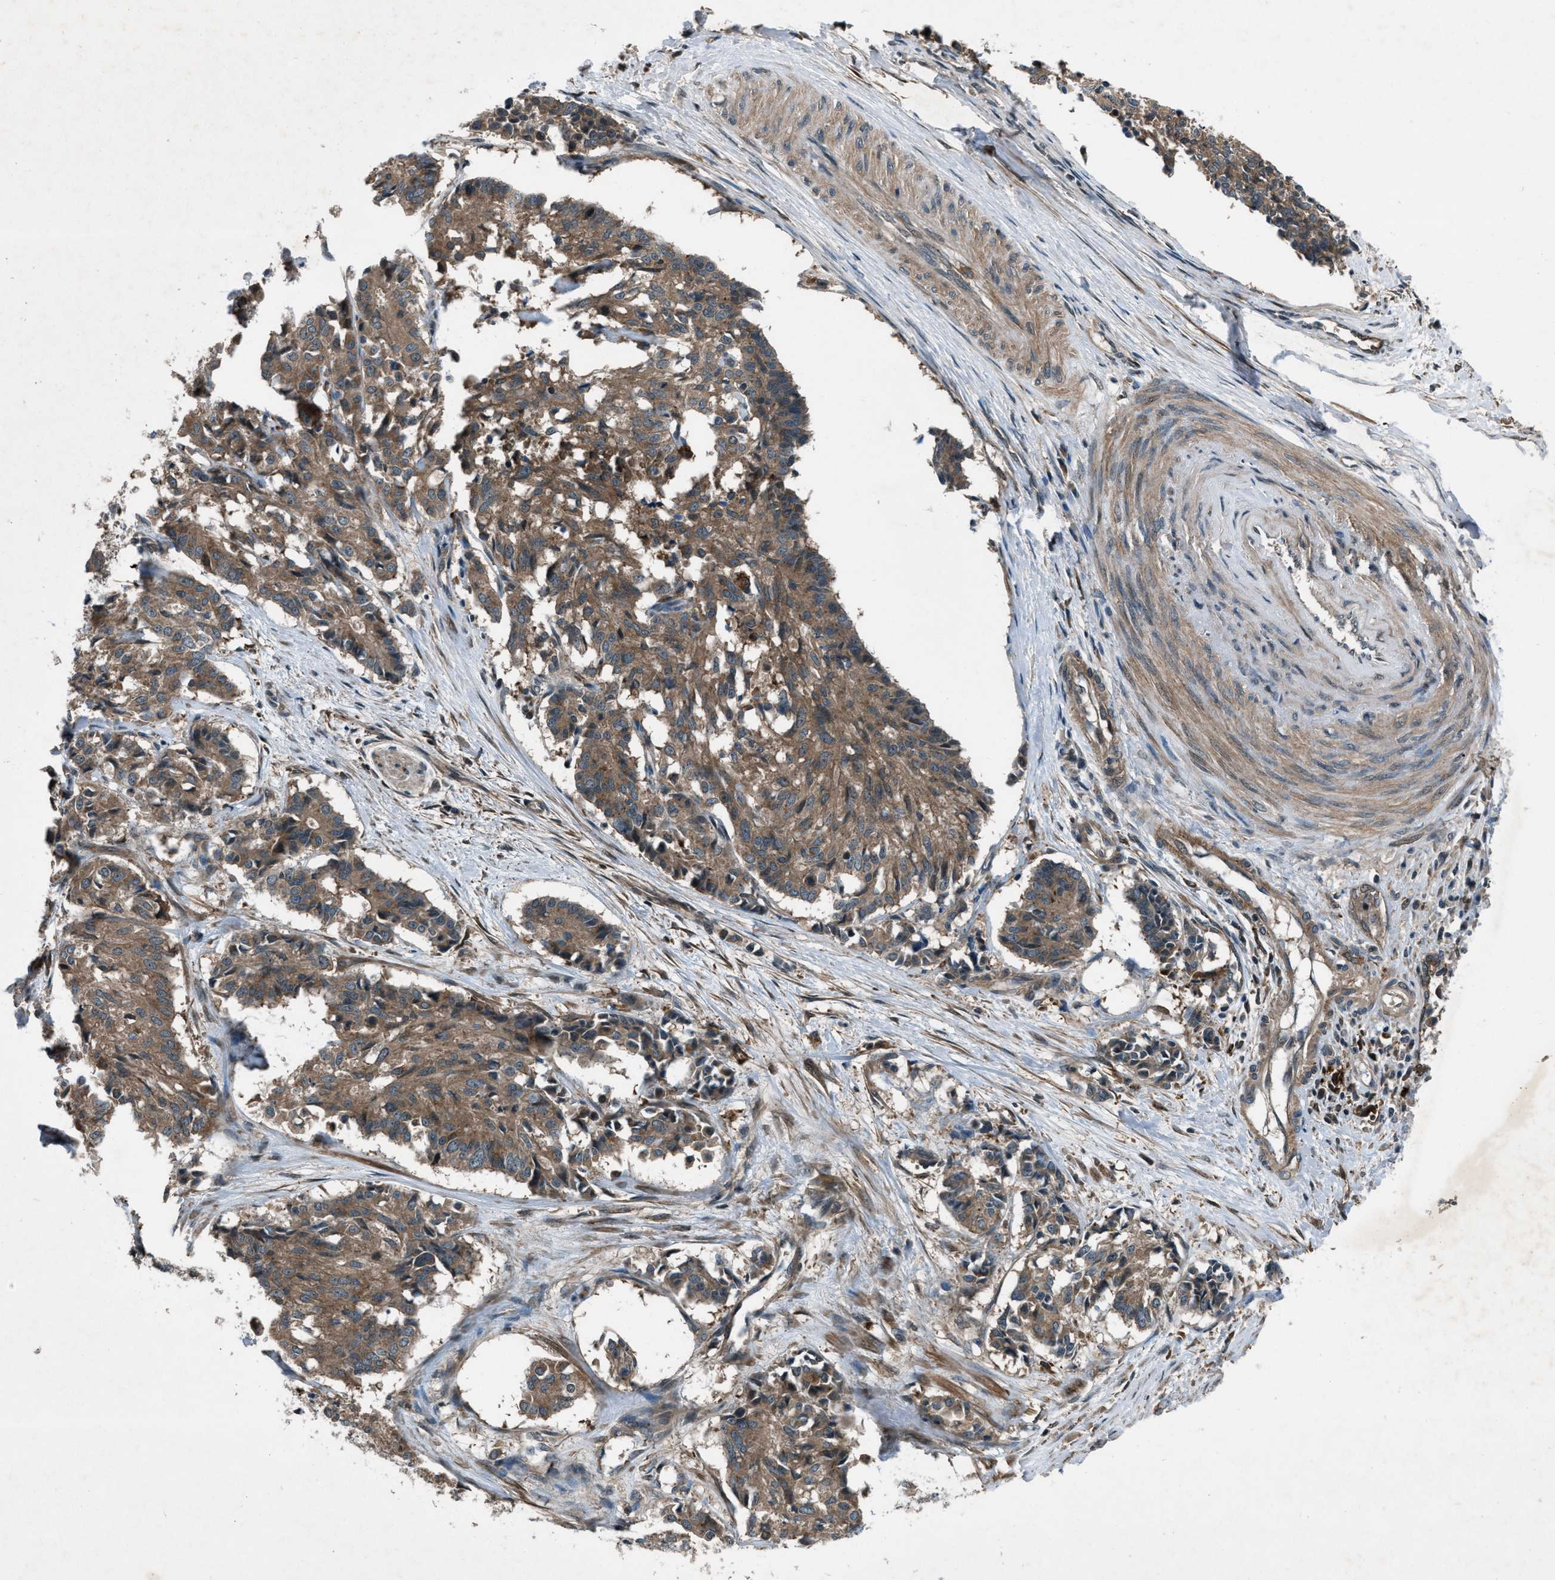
{"staining": {"intensity": "moderate", "quantity": ">75%", "location": "cytoplasmic/membranous"}, "tissue": "cervical cancer", "cell_type": "Tumor cells", "image_type": "cancer", "snomed": [{"axis": "morphology", "description": "Squamous cell carcinoma, NOS"}, {"axis": "topography", "description": "Cervix"}], "caption": "Tumor cells reveal medium levels of moderate cytoplasmic/membranous staining in approximately >75% of cells in squamous cell carcinoma (cervical). Nuclei are stained in blue.", "gene": "EPSTI1", "patient": {"sex": "female", "age": 35}}